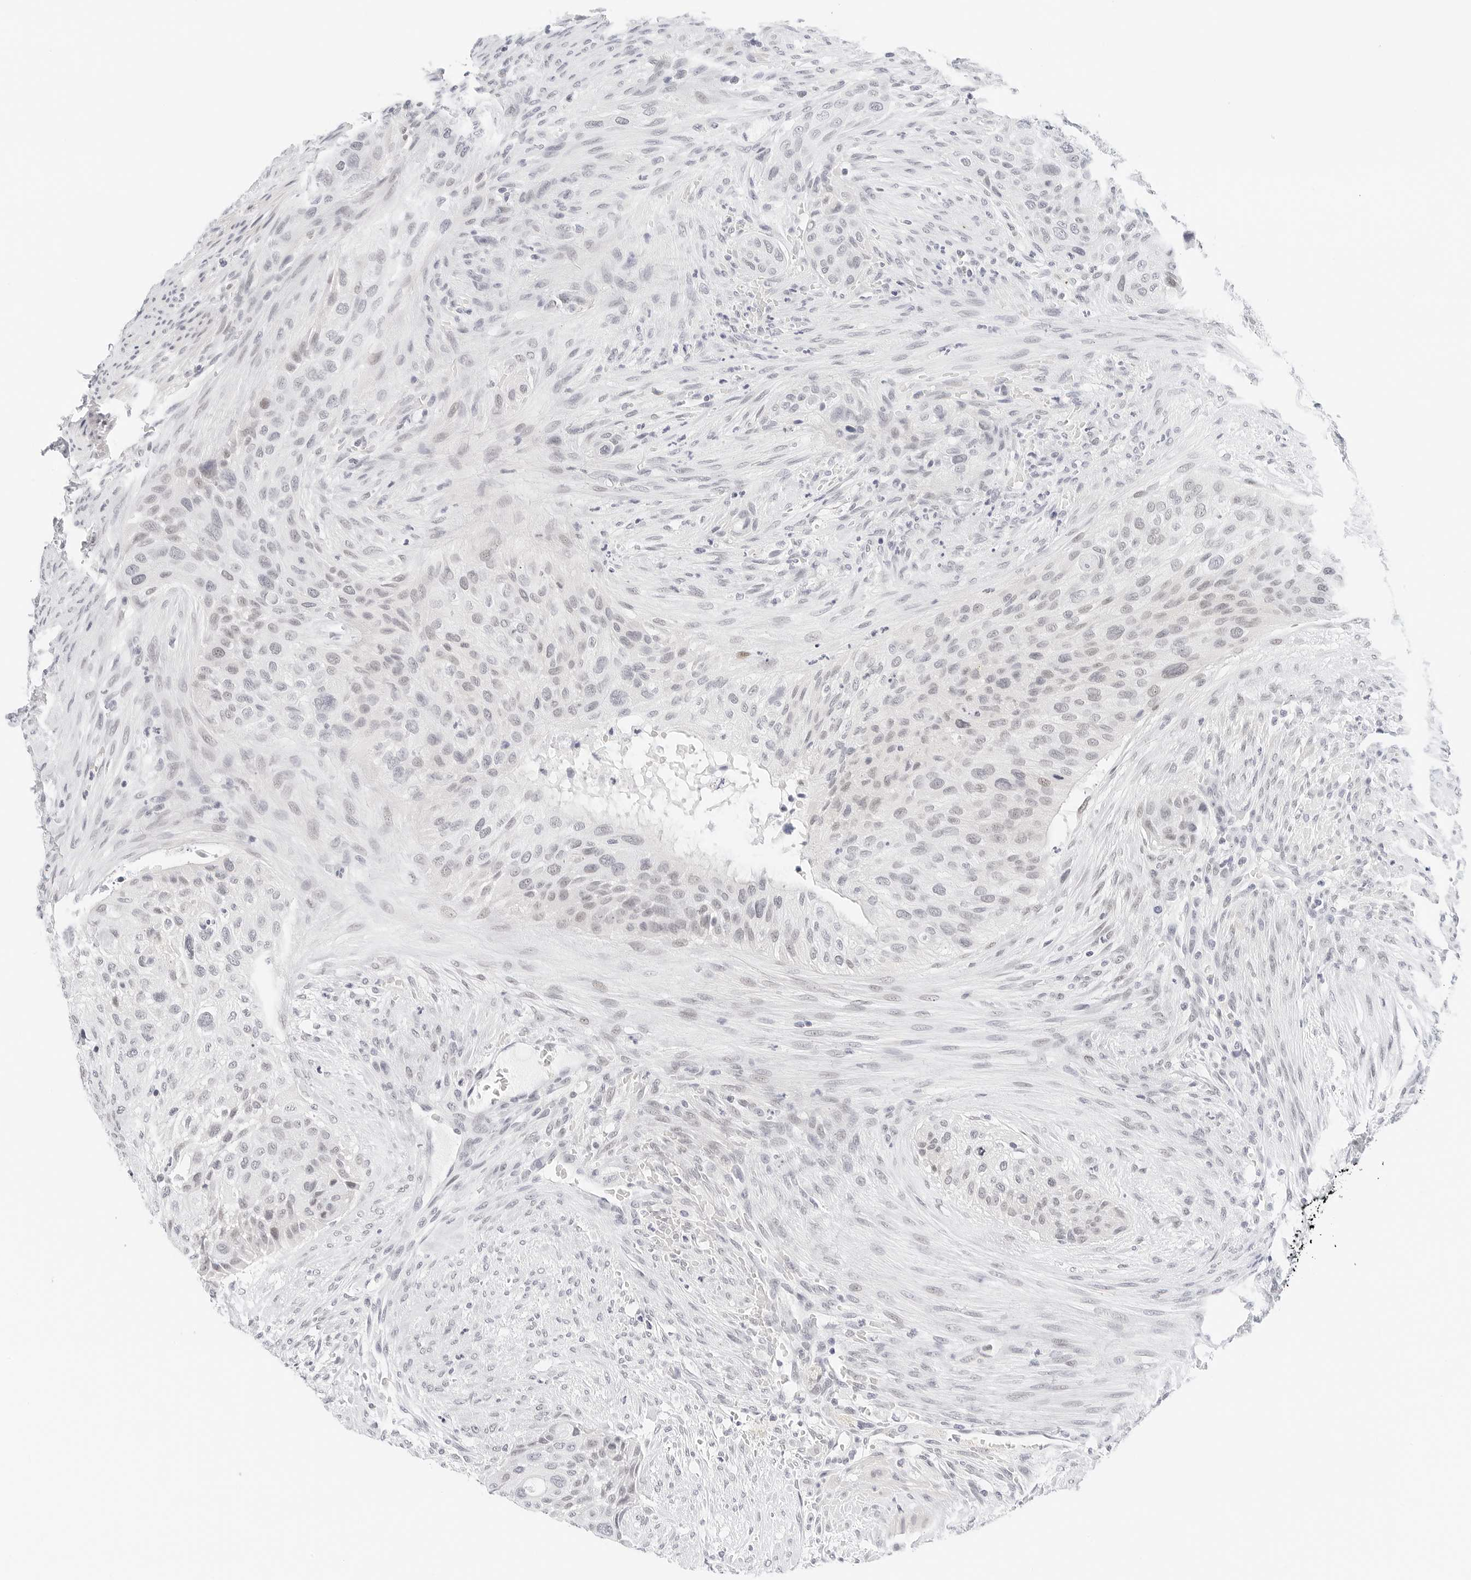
{"staining": {"intensity": "negative", "quantity": "none", "location": "none"}, "tissue": "urothelial cancer", "cell_type": "Tumor cells", "image_type": "cancer", "snomed": [{"axis": "morphology", "description": "Urothelial carcinoma, High grade"}, {"axis": "topography", "description": "Urinary bladder"}], "caption": "High power microscopy histopathology image of an IHC image of urothelial cancer, revealing no significant positivity in tumor cells. (DAB IHC visualized using brightfield microscopy, high magnification).", "gene": "CD22", "patient": {"sex": "male", "age": 35}}